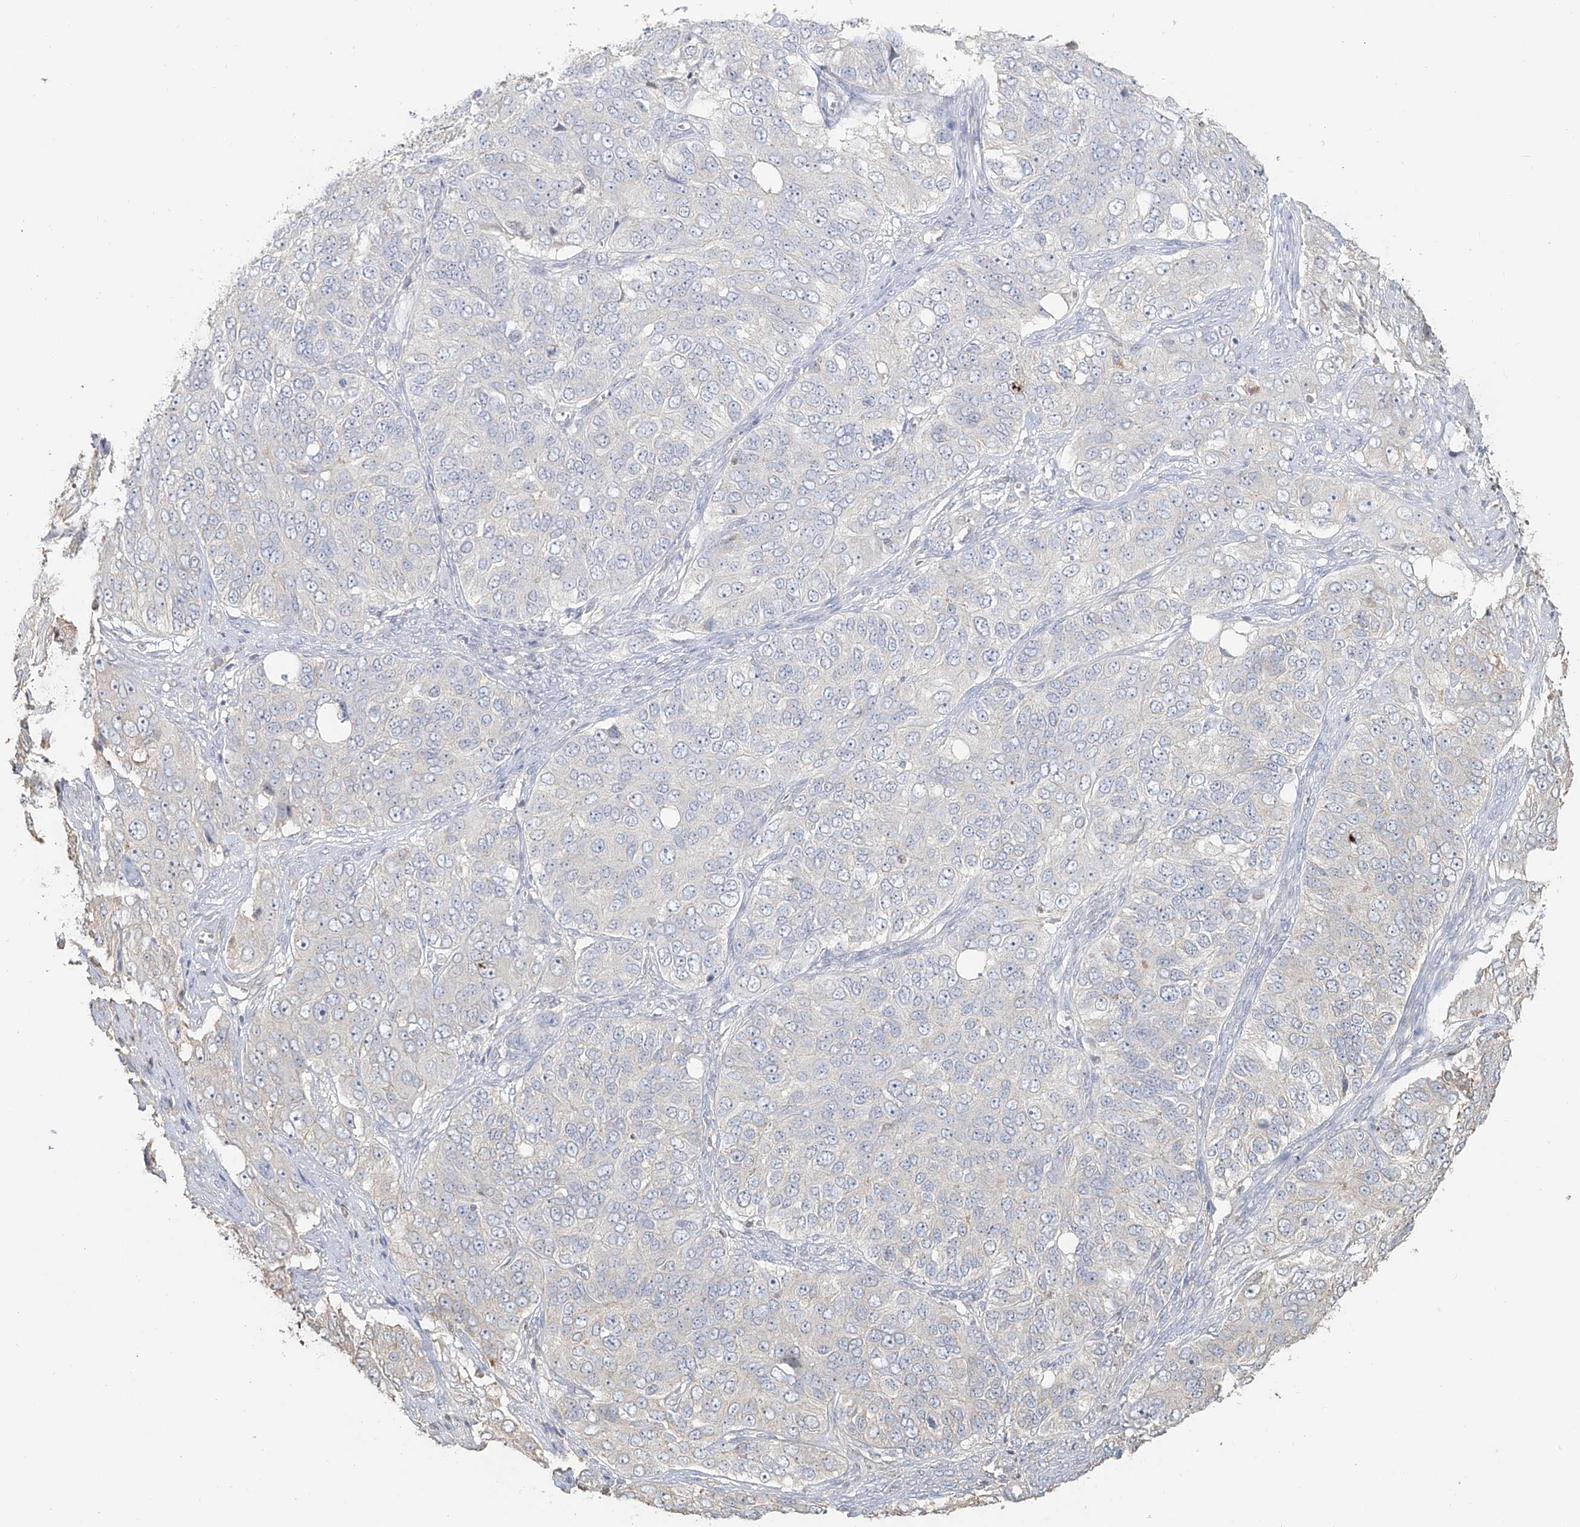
{"staining": {"intensity": "negative", "quantity": "none", "location": "none"}, "tissue": "ovarian cancer", "cell_type": "Tumor cells", "image_type": "cancer", "snomed": [{"axis": "morphology", "description": "Carcinoma, endometroid"}, {"axis": "topography", "description": "Ovary"}], "caption": "Tumor cells are negative for brown protein staining in ovarian cancer (endometroid carcinoma).", "gene": "NPHS1", "patient": {"sex": "female", "age": 51}}